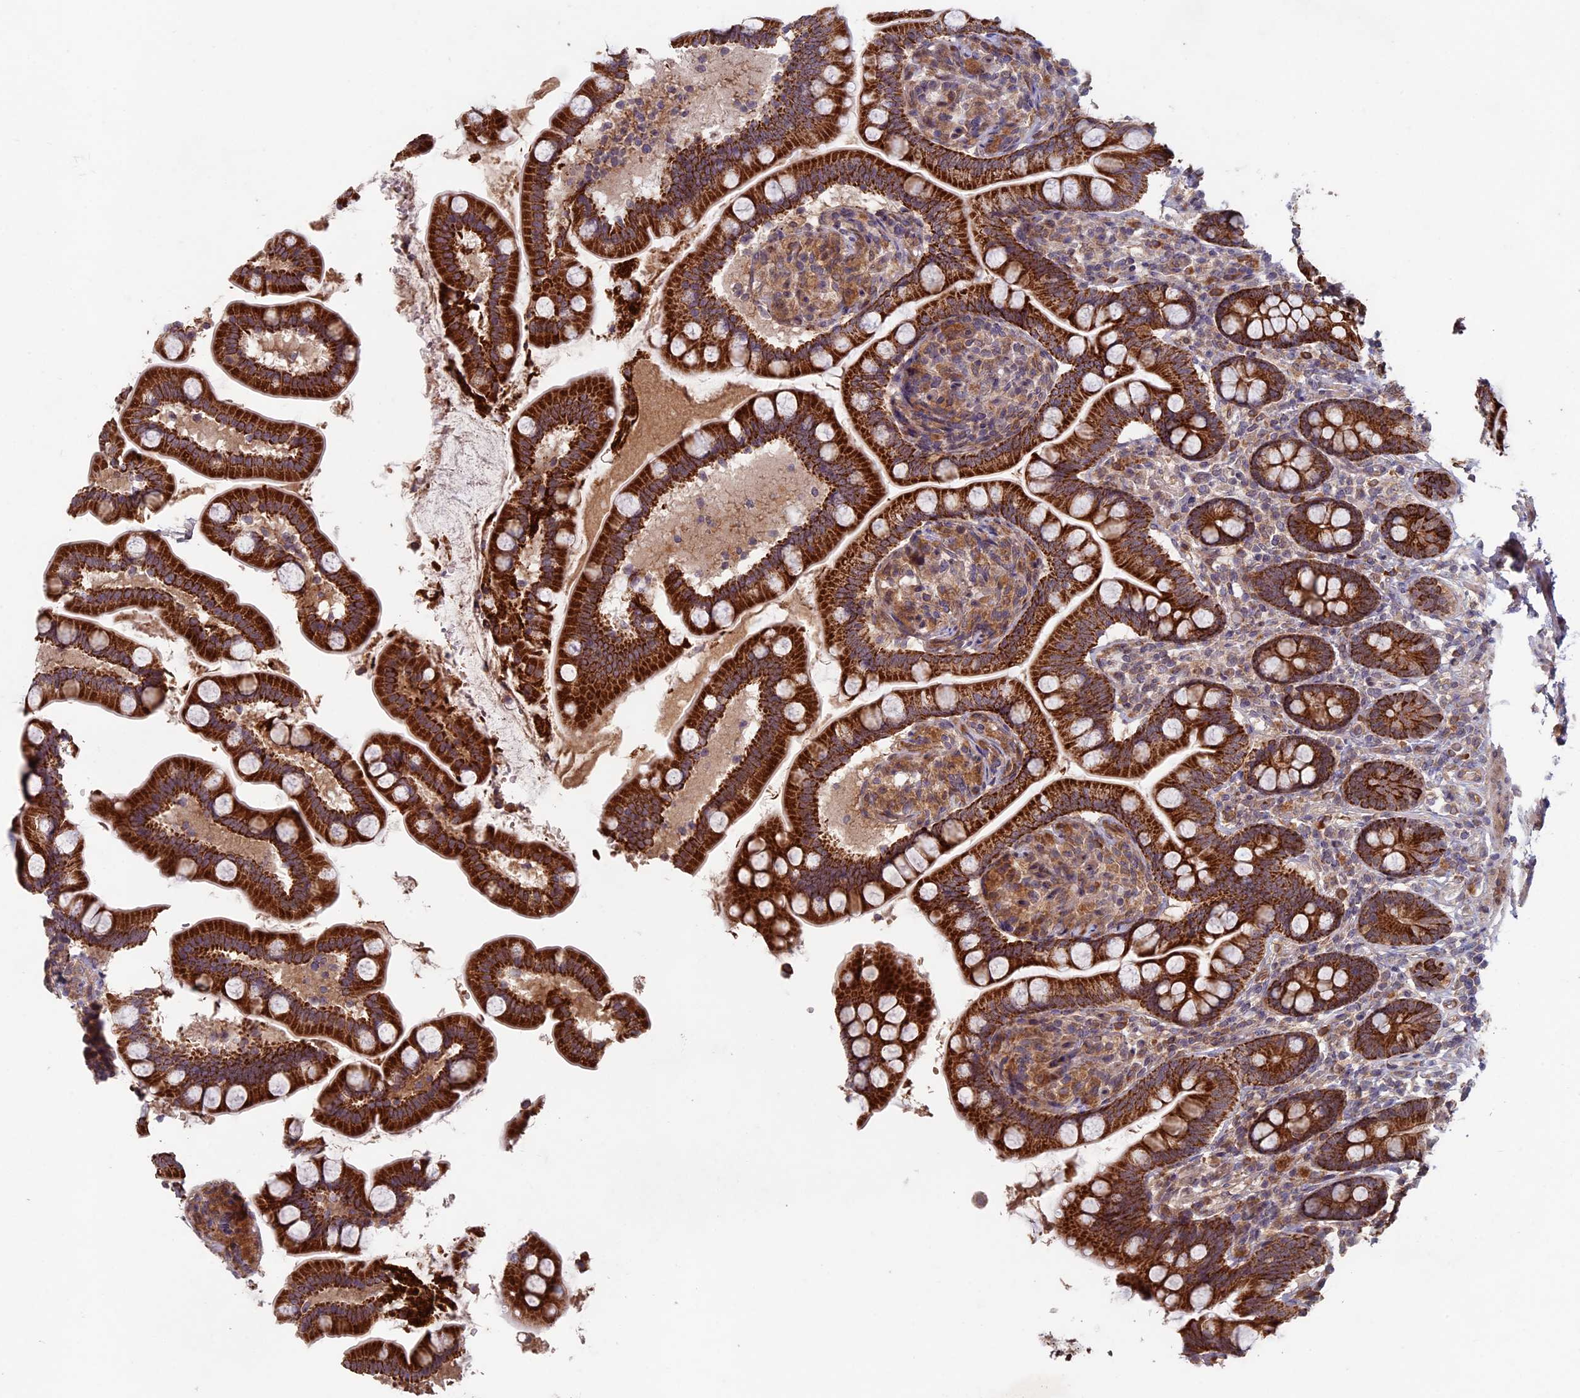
{"staining": {"intensity": "strong", "quantity": ">75%", "location": "cytoplasmic/membranous"}, "tissue": "small intestine", "cell_type": "Glandular cells", "image_type": "normal", "snomed": [{"axis": "morphology", "description": "Normal tissue, NOS"}, {"axis": "topography", "description": "Small intestine"}], "caption": "Glandular cells show high levels of strong cytoplasmic/membranous expression in about >75% of cells in normal human small intestine. (Brightfield microscopy of DAB IHC at high magnification).", "gene": "RCCD1", "patient": {"sex": "female", "age": 64}}